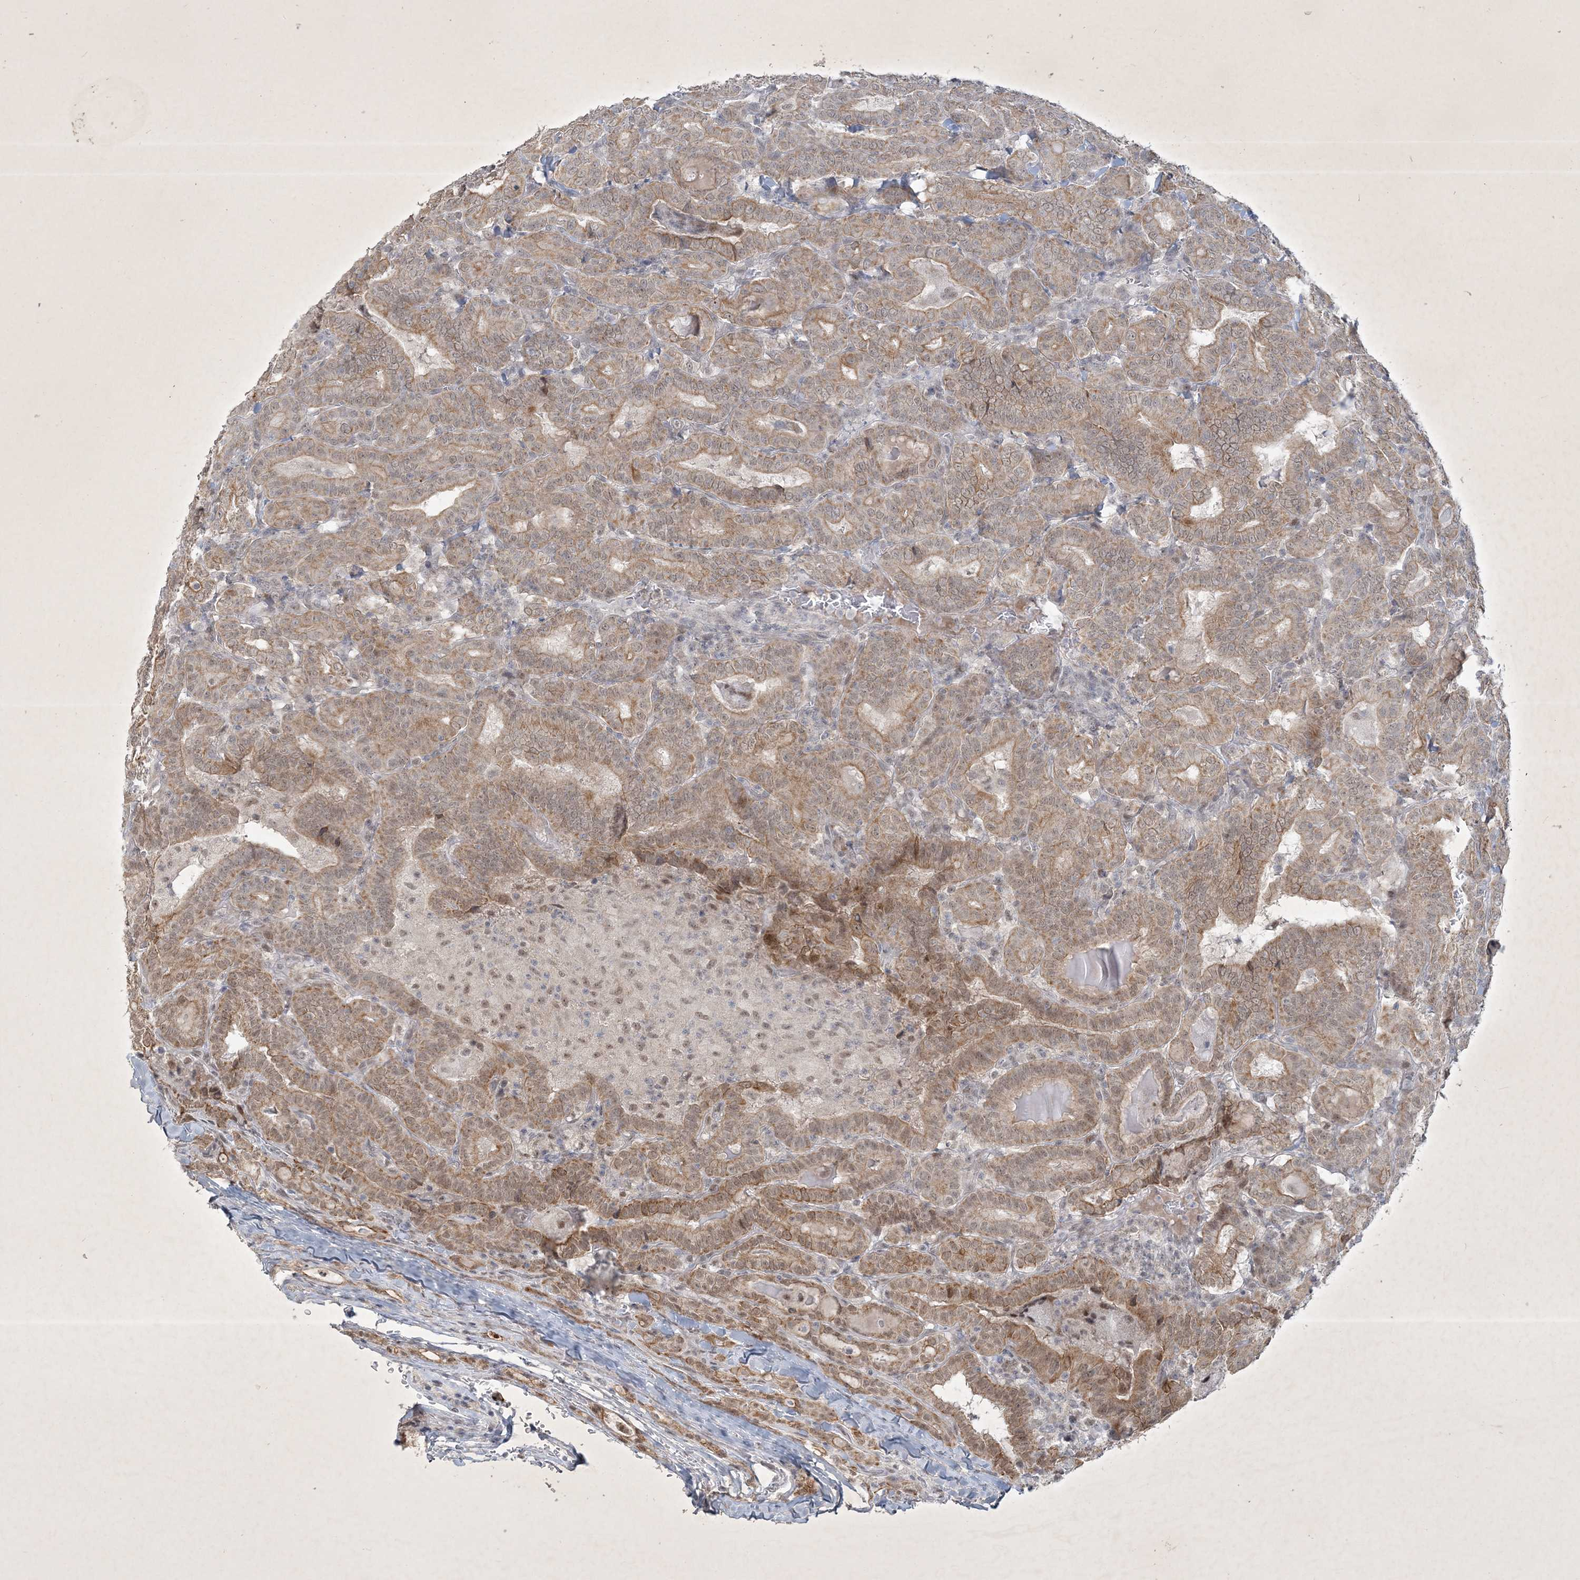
{"staining": {"intensity": "moderate", "quantity": "25%-75%", "location": "cytoplasmic/membranous,nuclear"}, "tissue": "thyroid cancer", "cell_type": "Tumor cells", "image_type": "cancer", "snomed": [{"axis": "morphology", "description": "Papillary adenocarcinoma, NOS"}, {"axis": "topography", "description": "Thyroid gland"}], "caption": "This photomicrograph displays IHC staining of human thyroid cancer (papillary adenocarcinoma), with medium moderate cytoplasmic/membranous and nuclear positivity in about 25%-75% of tumor cells.", "gene": "ZBTB9", "patient": {"sex": "female", "age": 72}}